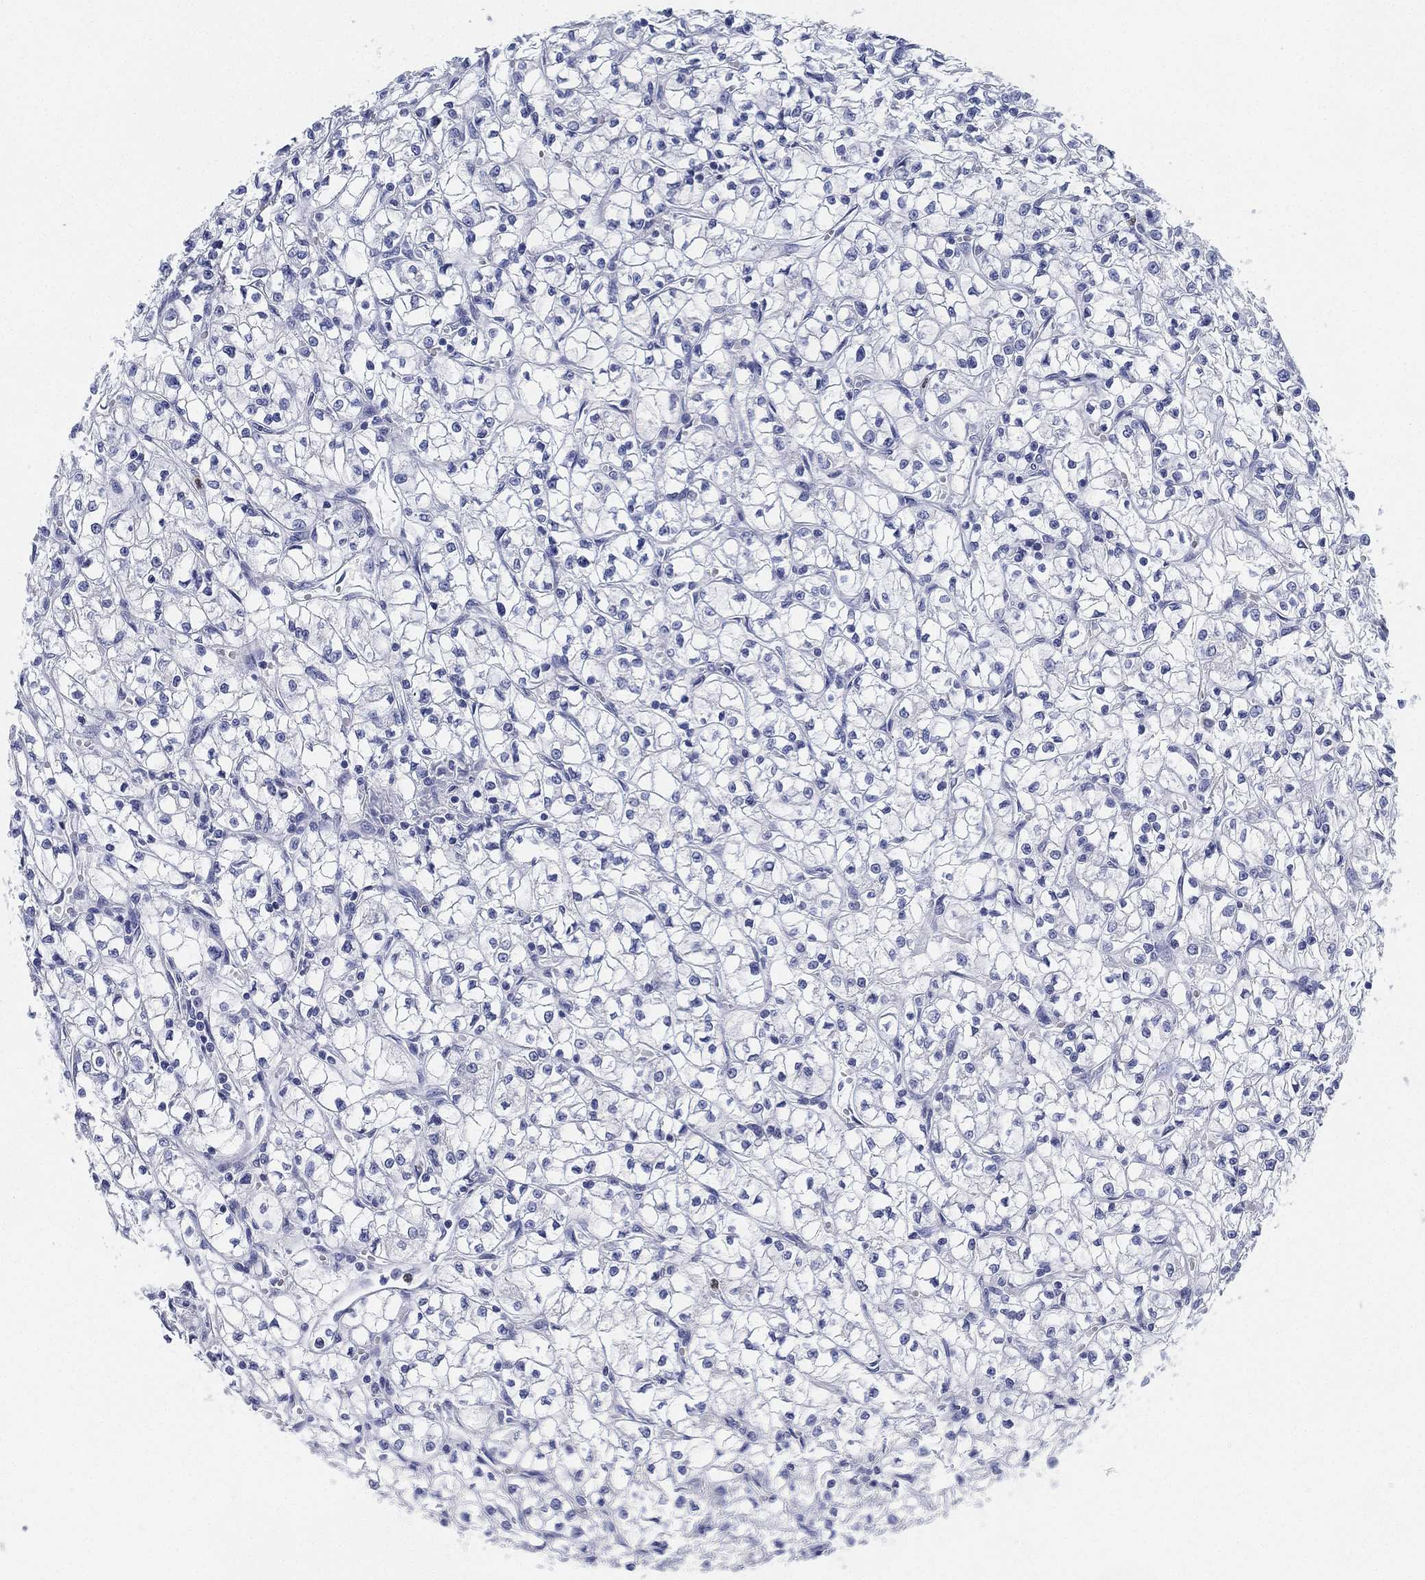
{"staining": {"intensity": "negative", "quantity": "none", "location": "none"}, "tissue": "renal cancer", "cell_type": "Tumor cells", "image_type": "cancer", "snomed": [{"axis": "morphology", "description": "Adenocarcinoma, NOS"}, {"axis": "topography", "description": "Kidney"}], "caption": "High power microscopy photomicrograph of an immunohistochemistry histopathology image of renal adenocarcinoma, revealing no significant positivity in tumor cells. (Brightfield microscopy of DAB (3,3'-diaminobenzidine) immunohistochemistry at high magnification).", "gene": "DEFB121", "patient": {"sex": "female", "age": 64}}